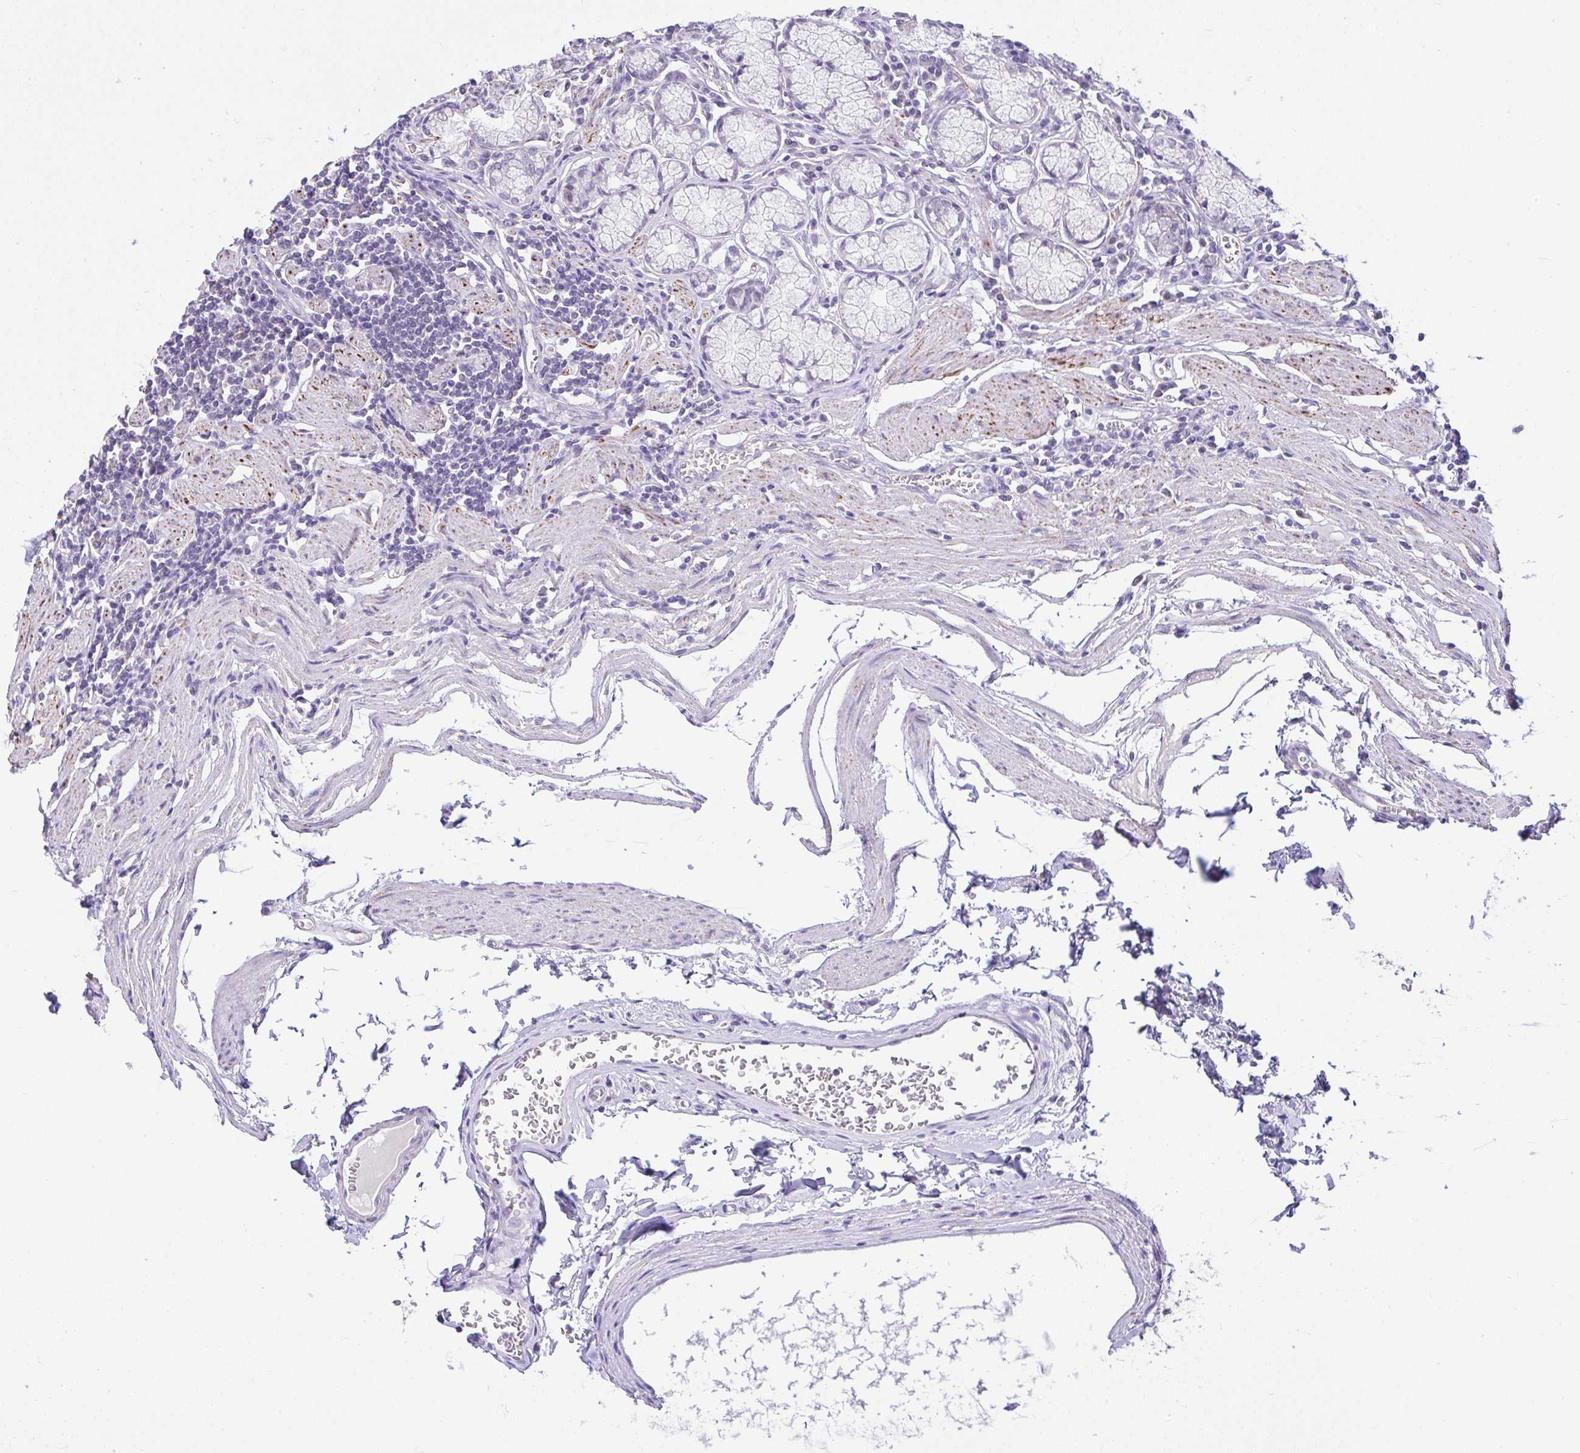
{"staining": {"intensity": "negative", "quantity": "none", "location": "none"}, "tissue": "stomach", "cell_type": "Glandular cells", "image_type": "normal", "snomed": [{"axis": "morphology", "description": "Normal tissue, NOS"}, {"axis": "topography", "description": "Stomach"}], "caption": "Protein analysis of benign stomach shows no significant expression in glandular cells.", "gene": "CTU1", "patient": {"sex": "male", "age": 55}}